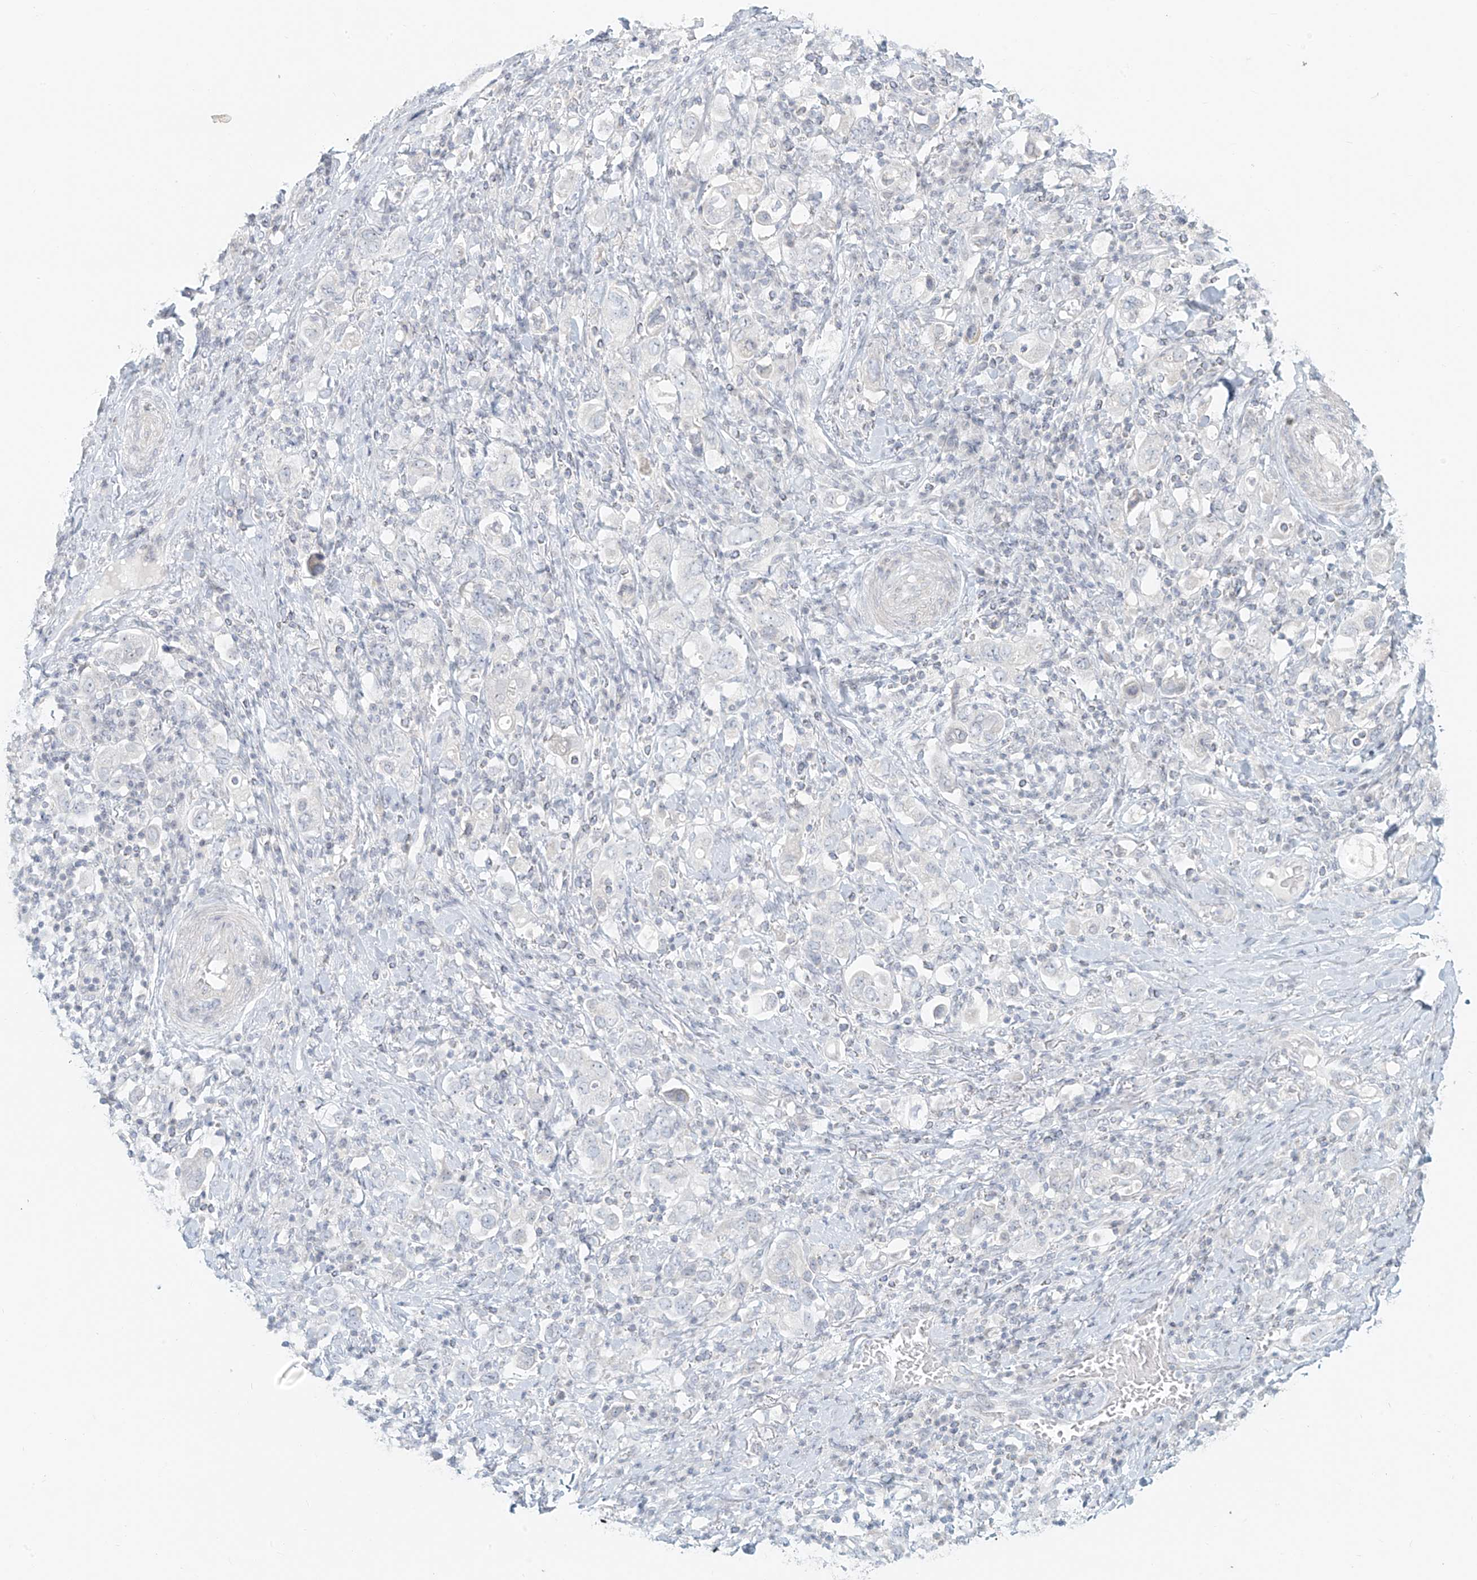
{"staining": {"intensity": "negative", "quantity": "none", "location": "none"}, "tissue": "stomach cancer", "cell_type": "Tumor cells", "image_type": "cancer", "snomed": [{"axis": "morphology", "description": "Adenocarcinoma, NOS"}, {"axis": "topography", "description": "Stomach, upper"}], "caption": "Stomach cancer (adenocarcinoma) was stained to show a protein in brown. There is no significant staining in tumor cells.", "gene": "OSBPL7", "patient": {"sex": "male", "age": 62}}